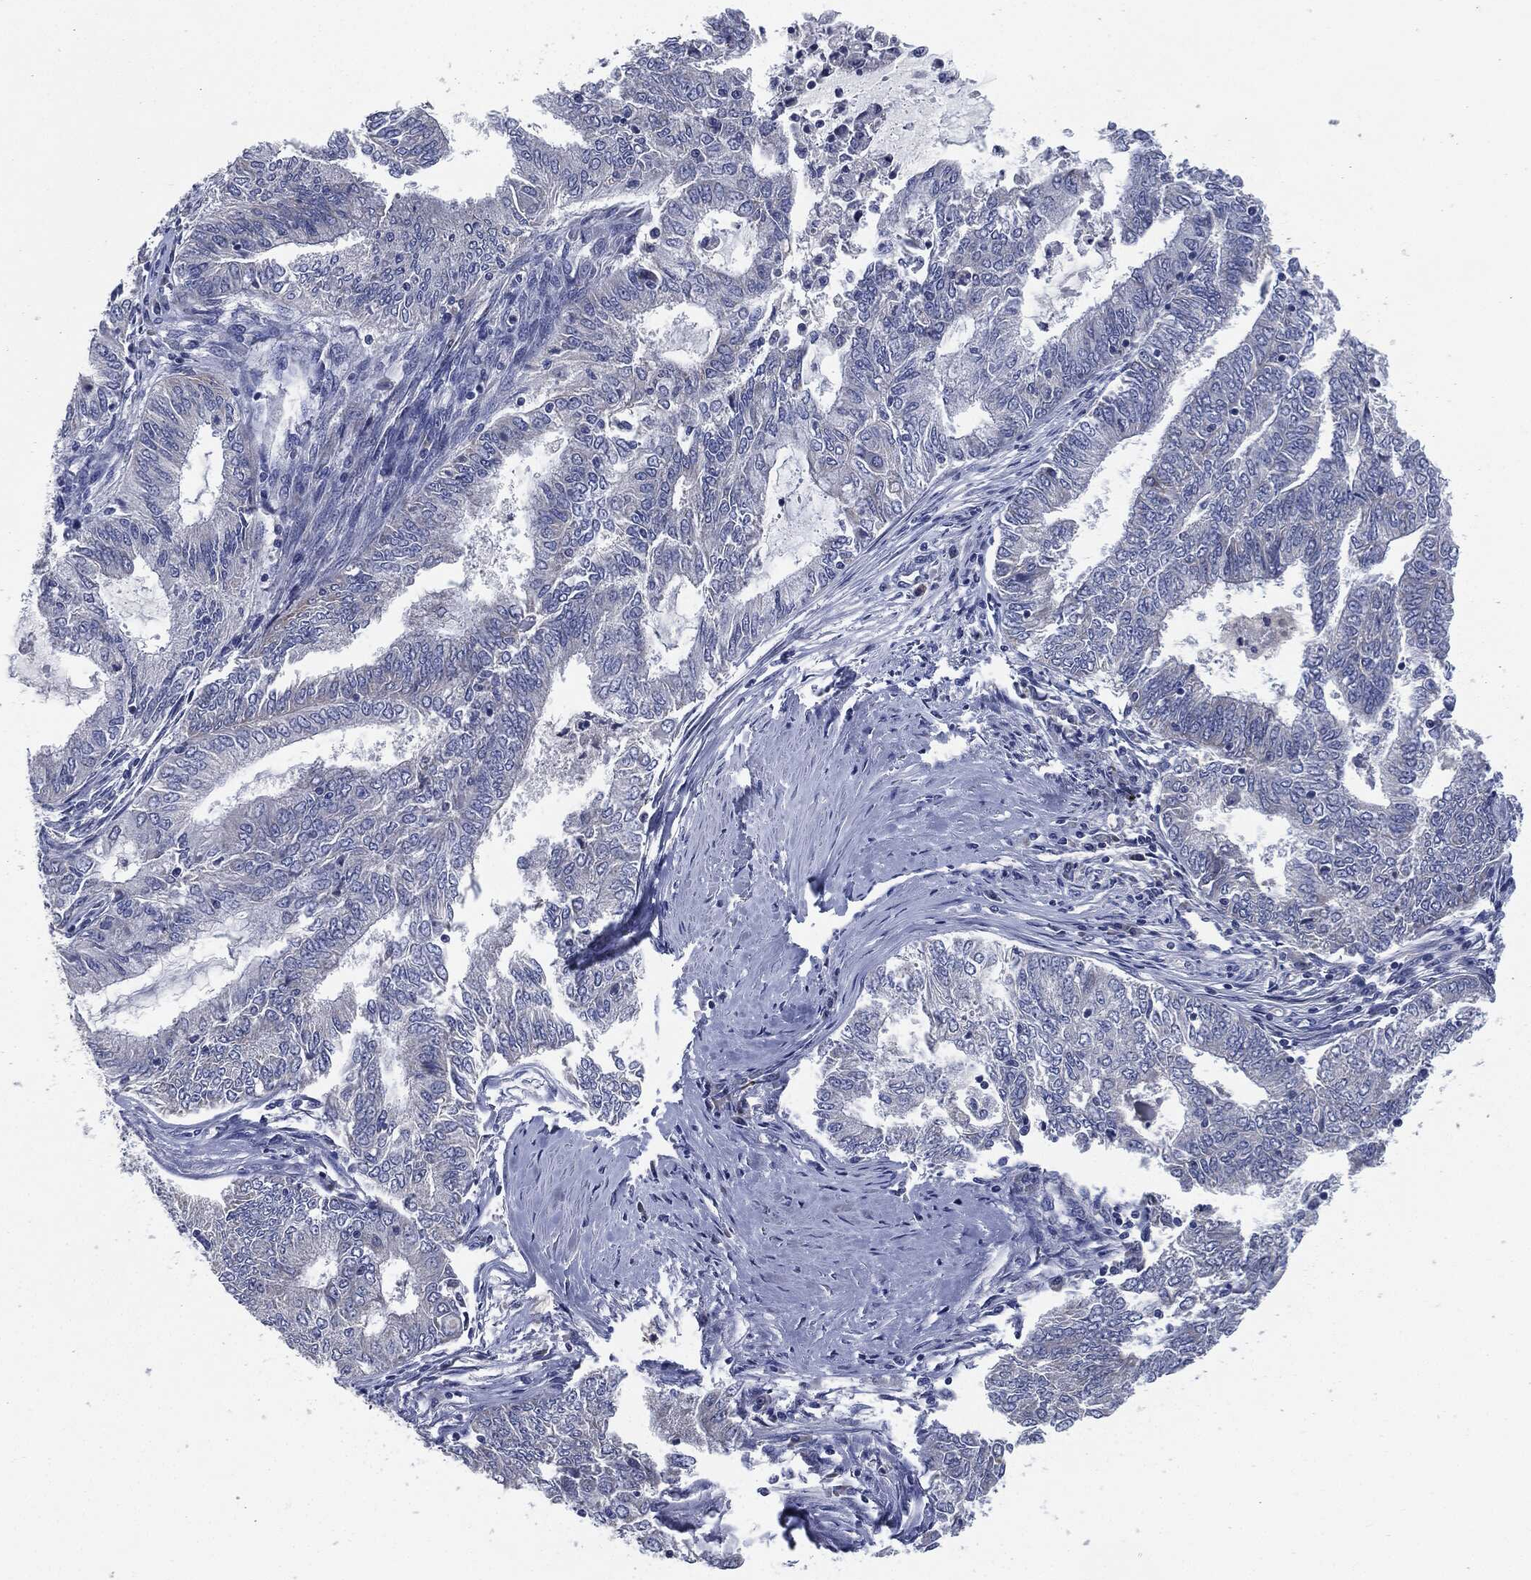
{"staining": {"intensity": "negative", "quantity": "none", "location": "none"}, "tissue": "endometrial cancer", "cell_type": "Tumor cells", "image_type": "cancer", "snomed": [{"axis": "morphology", "description": "Adenocarcinoma, NOS"}, {"axis": "topography", "description": "Endometrium"}], "caption": "This is a histopathology image of immunohistochemistry staining of endometrial cancer, which shows no positivity in tumor cells.", "gene": "SIGLEC9", "patient": {"sex": "female", "age": 62}}